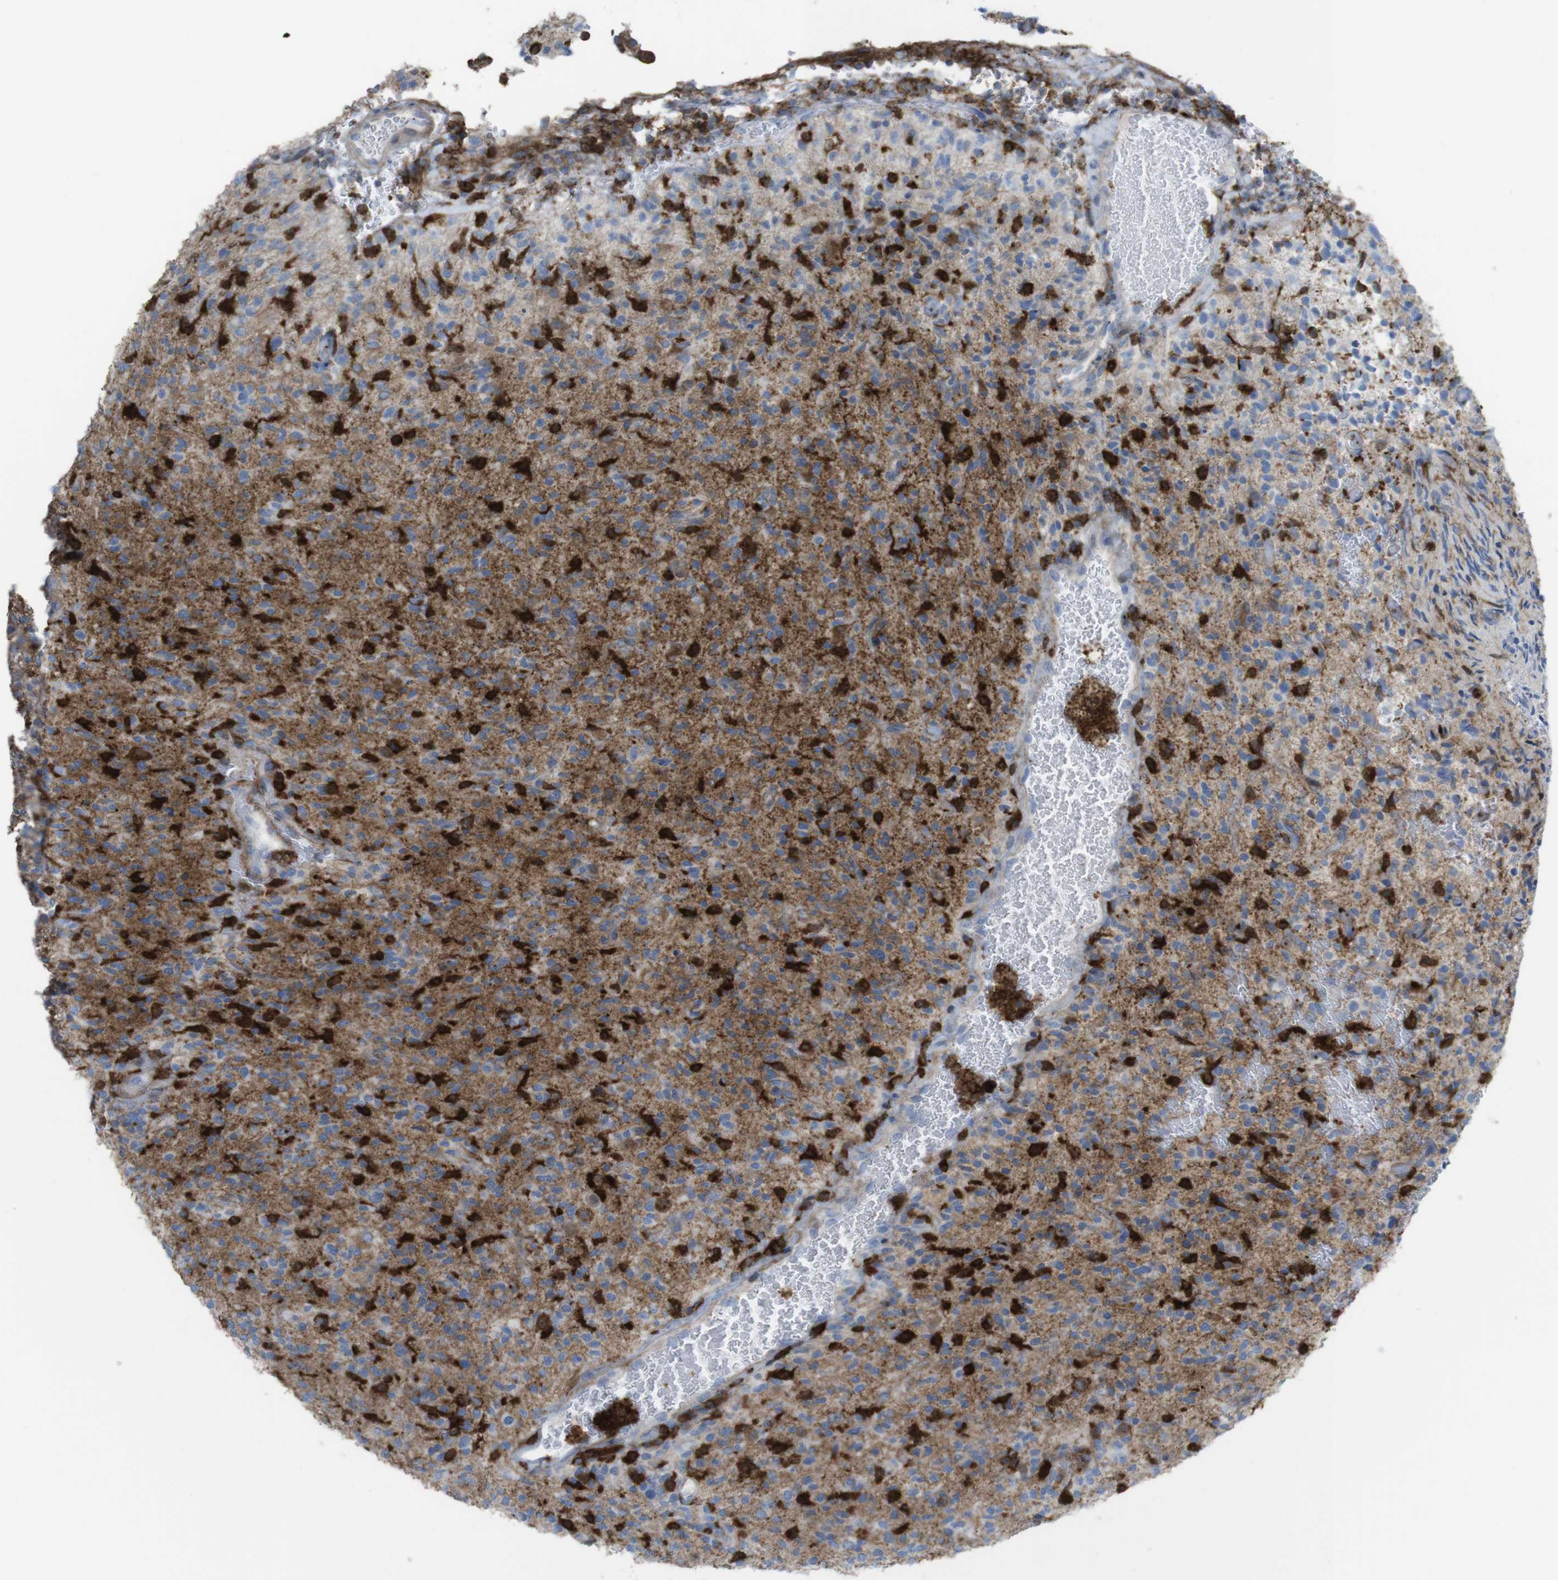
{"staining": {"intensity": "strong", "quantity": "25%-75%", "location": "cytoplasmic/membranous"}, "tissue": "glioma", "cell_type": "Tumor cells", "image_type": "cancer", "snomed": [{"axis": "morphology", "description": "Glioma, malignant, High grade"}, {"axis": "topography", "description": "Brain"}], "caption": "Immunohistochemistry of malignant high-grade glioma displays high levels of strong cytoplasmic/membranous expression in approximately 25%-75% of tumor cells.", "gene": "PRKCD", "patient": {"sex": "male", "age": 71}}